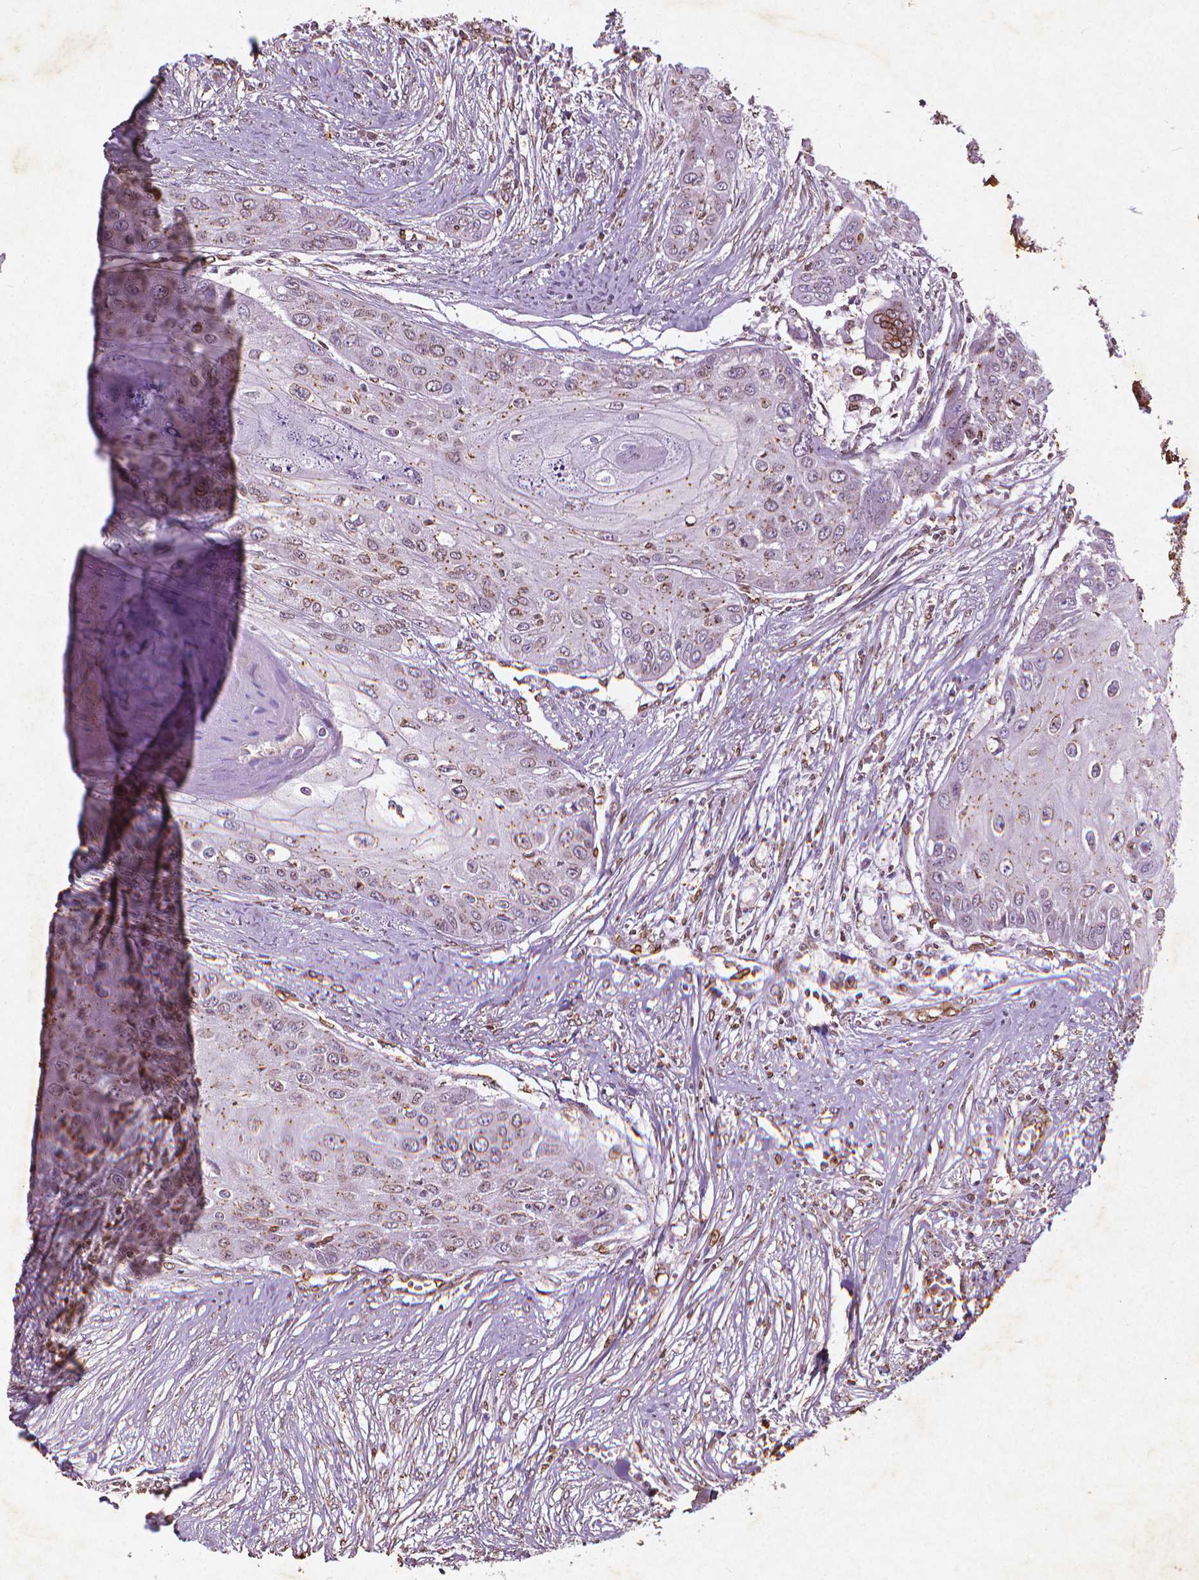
{"staining": {"intensity": "weak", "quantity": "<25%", "location": "cytoplasmic/membranous"}, "tissue": "head and neck cancer", "cell_type": "Tumor cells", "image_type": "cancer", "snomed": [{"axis": "morphology", "description": "Squamous cell carcinoma, NOS"}, {"axis": "topography", "description": "Oral tissue"}, {"axis": "topography", "description": "Head-Neck"}], "caption": "Immunohistochemistry of head and neck squamous cell carcinoma exhibits no positivity in tumor cells.", "gene": "LMNB1", "patient": {"sex": "male", "age": 71}}